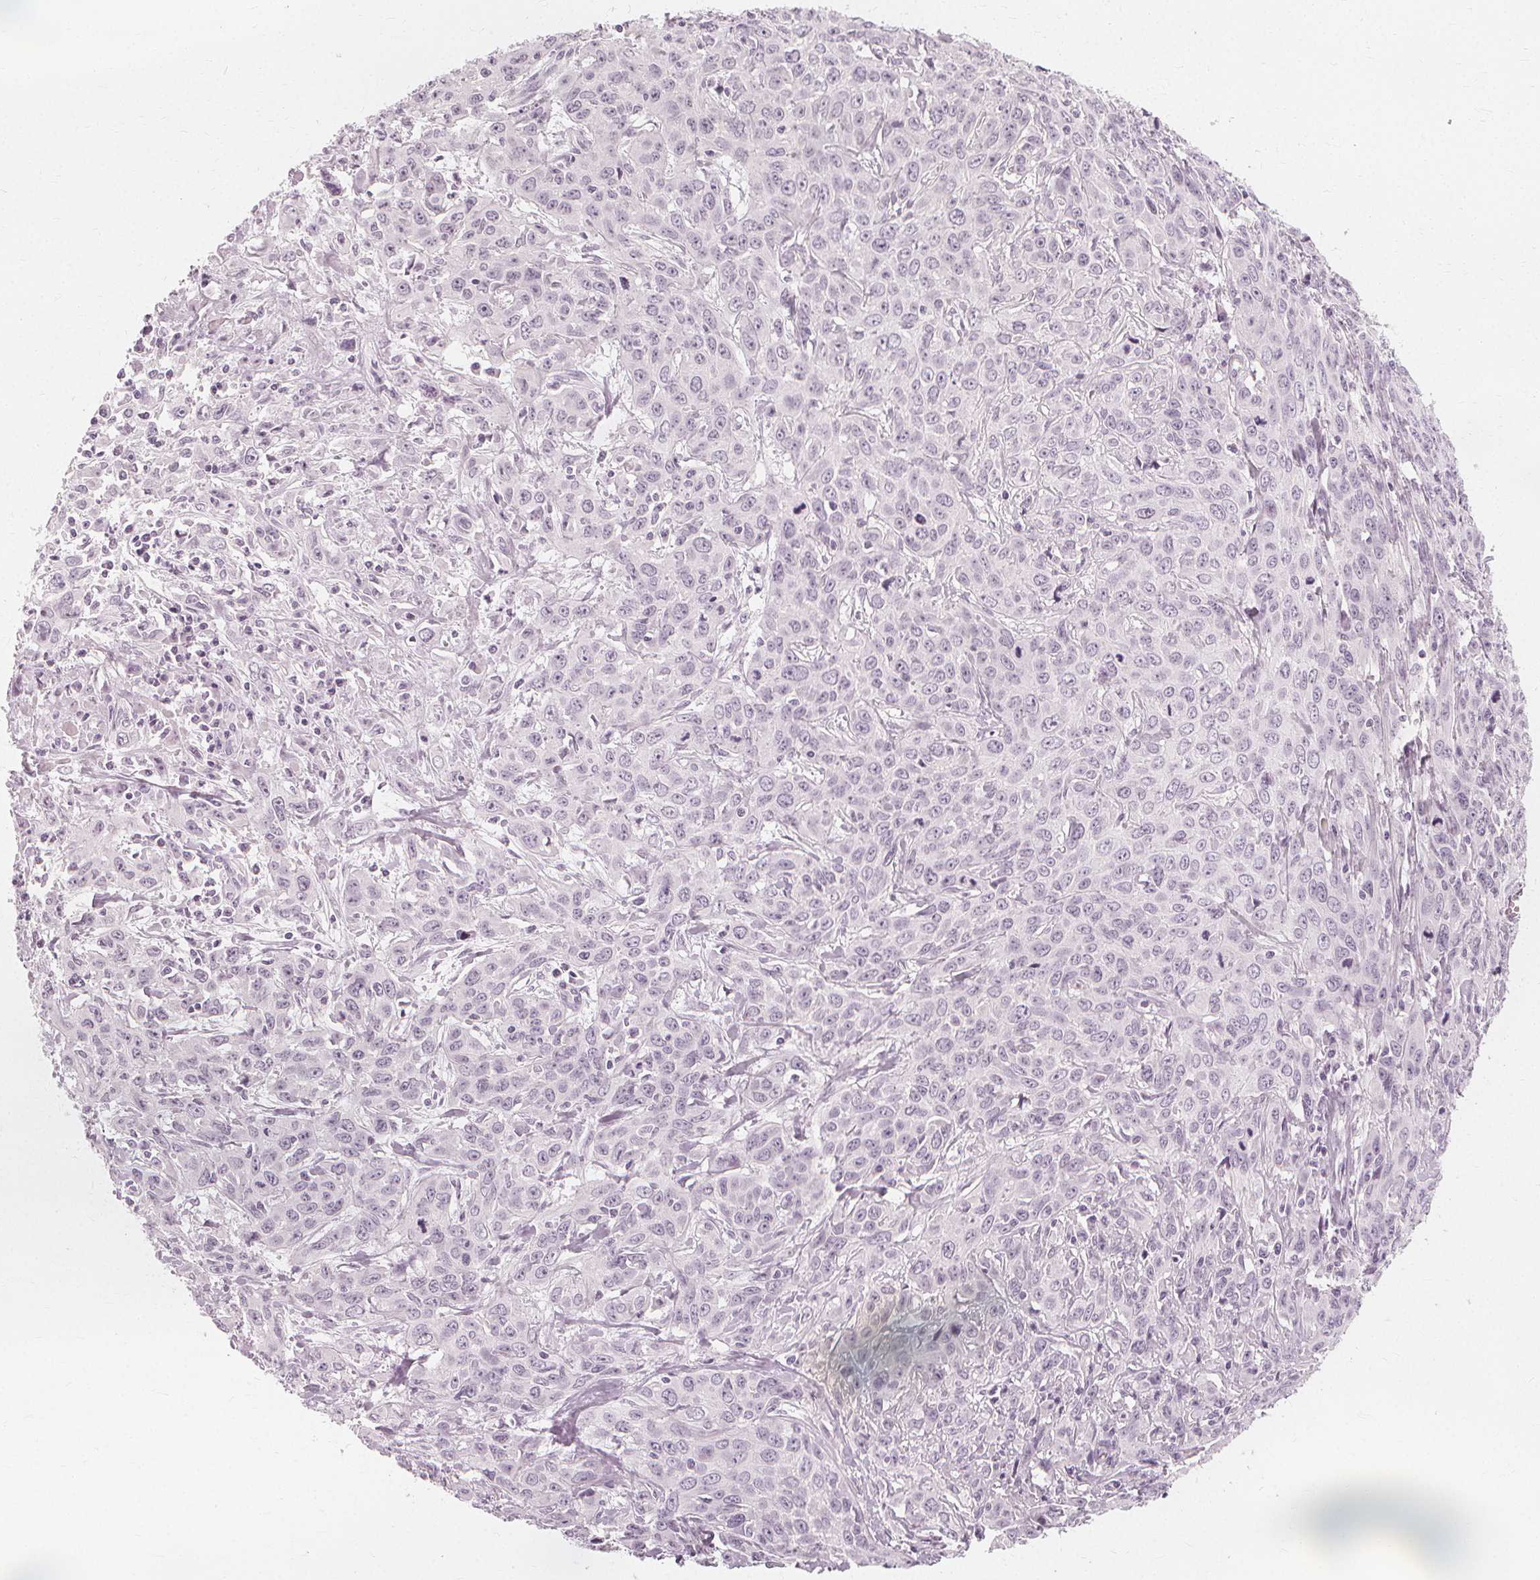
{"staining": {"intensity": "negative", "quantity": "none", "location": "none"}, "tissue": "cervical cancer", "cell_type": "Tumor cells", "image_type": "cancer", "snomed": [{"axis": "morphology", "description": "Squamous cell carcinoma, NOS"}, {"axis": "topography", "description": "Cervix"}], "caption": "Tumor cells are negative for brown protein staining in cervical squamous cell carcinoma. Brightfield microscopy of IHC stained with DAB (brown) and hematoxylin (blue), captured at high magnification.", "gene": "NXPE1", "patient": {"sex": "female", "age": 38}}